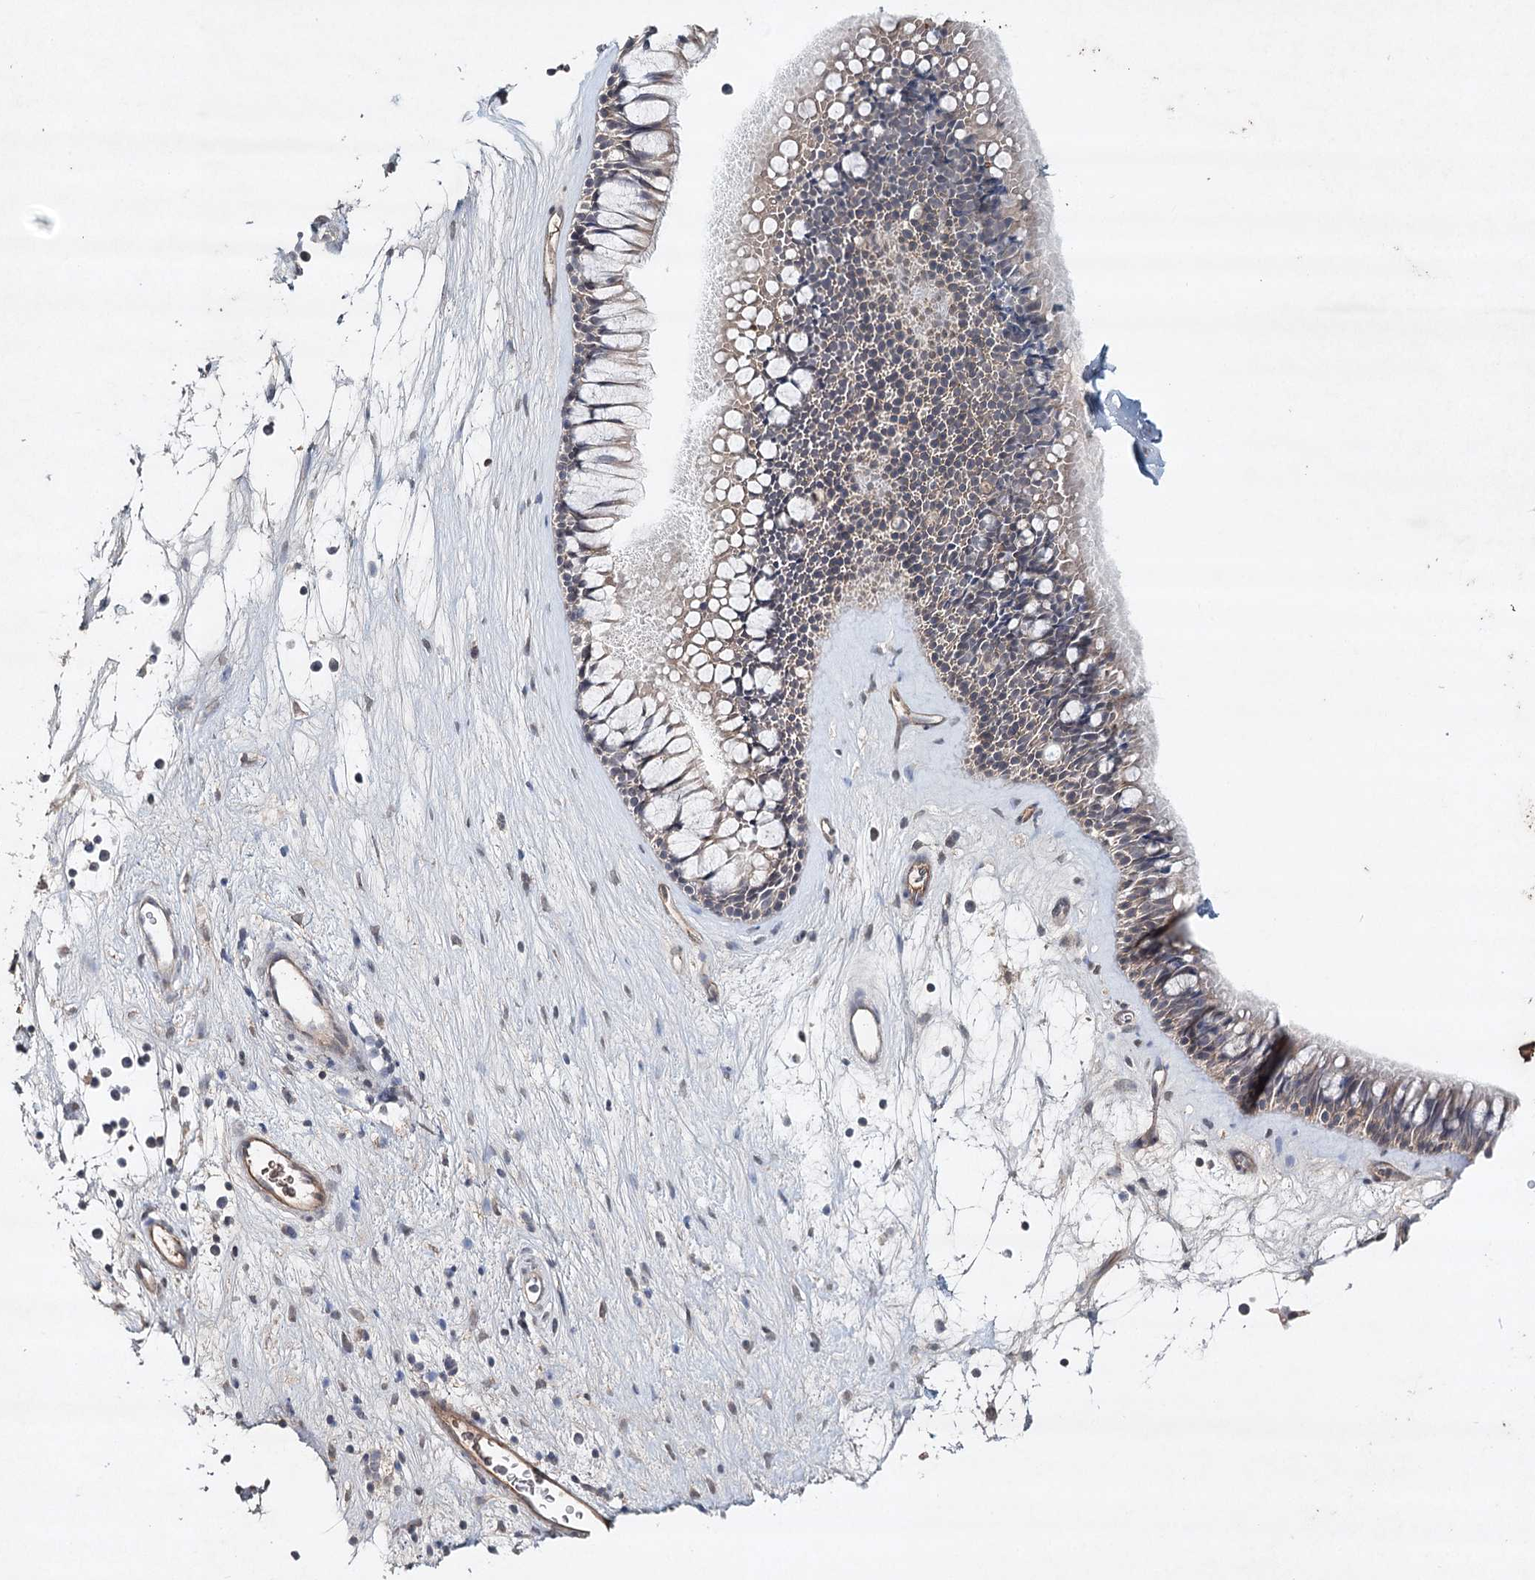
{"staining": {"intensity": "weak", "quantity": "<25%", "location": "cytoplasmic/membranous"}, "tissue": "nasopharynx", "cell_type": "Respiratory epithelial cells", "image_type": "normal", "snomed": [{"axis": "morphology", "description": "Normal tissue, NOS"}, {"axis": "topography", "description": "Nasopharynx"}], "caption": "Photomicrograph shows no significant protein positivity in respiratory epithelial cells of normal nasopharynx.", "gene": "SYNPO", "patient": {"sex": "male", "age": 64}}